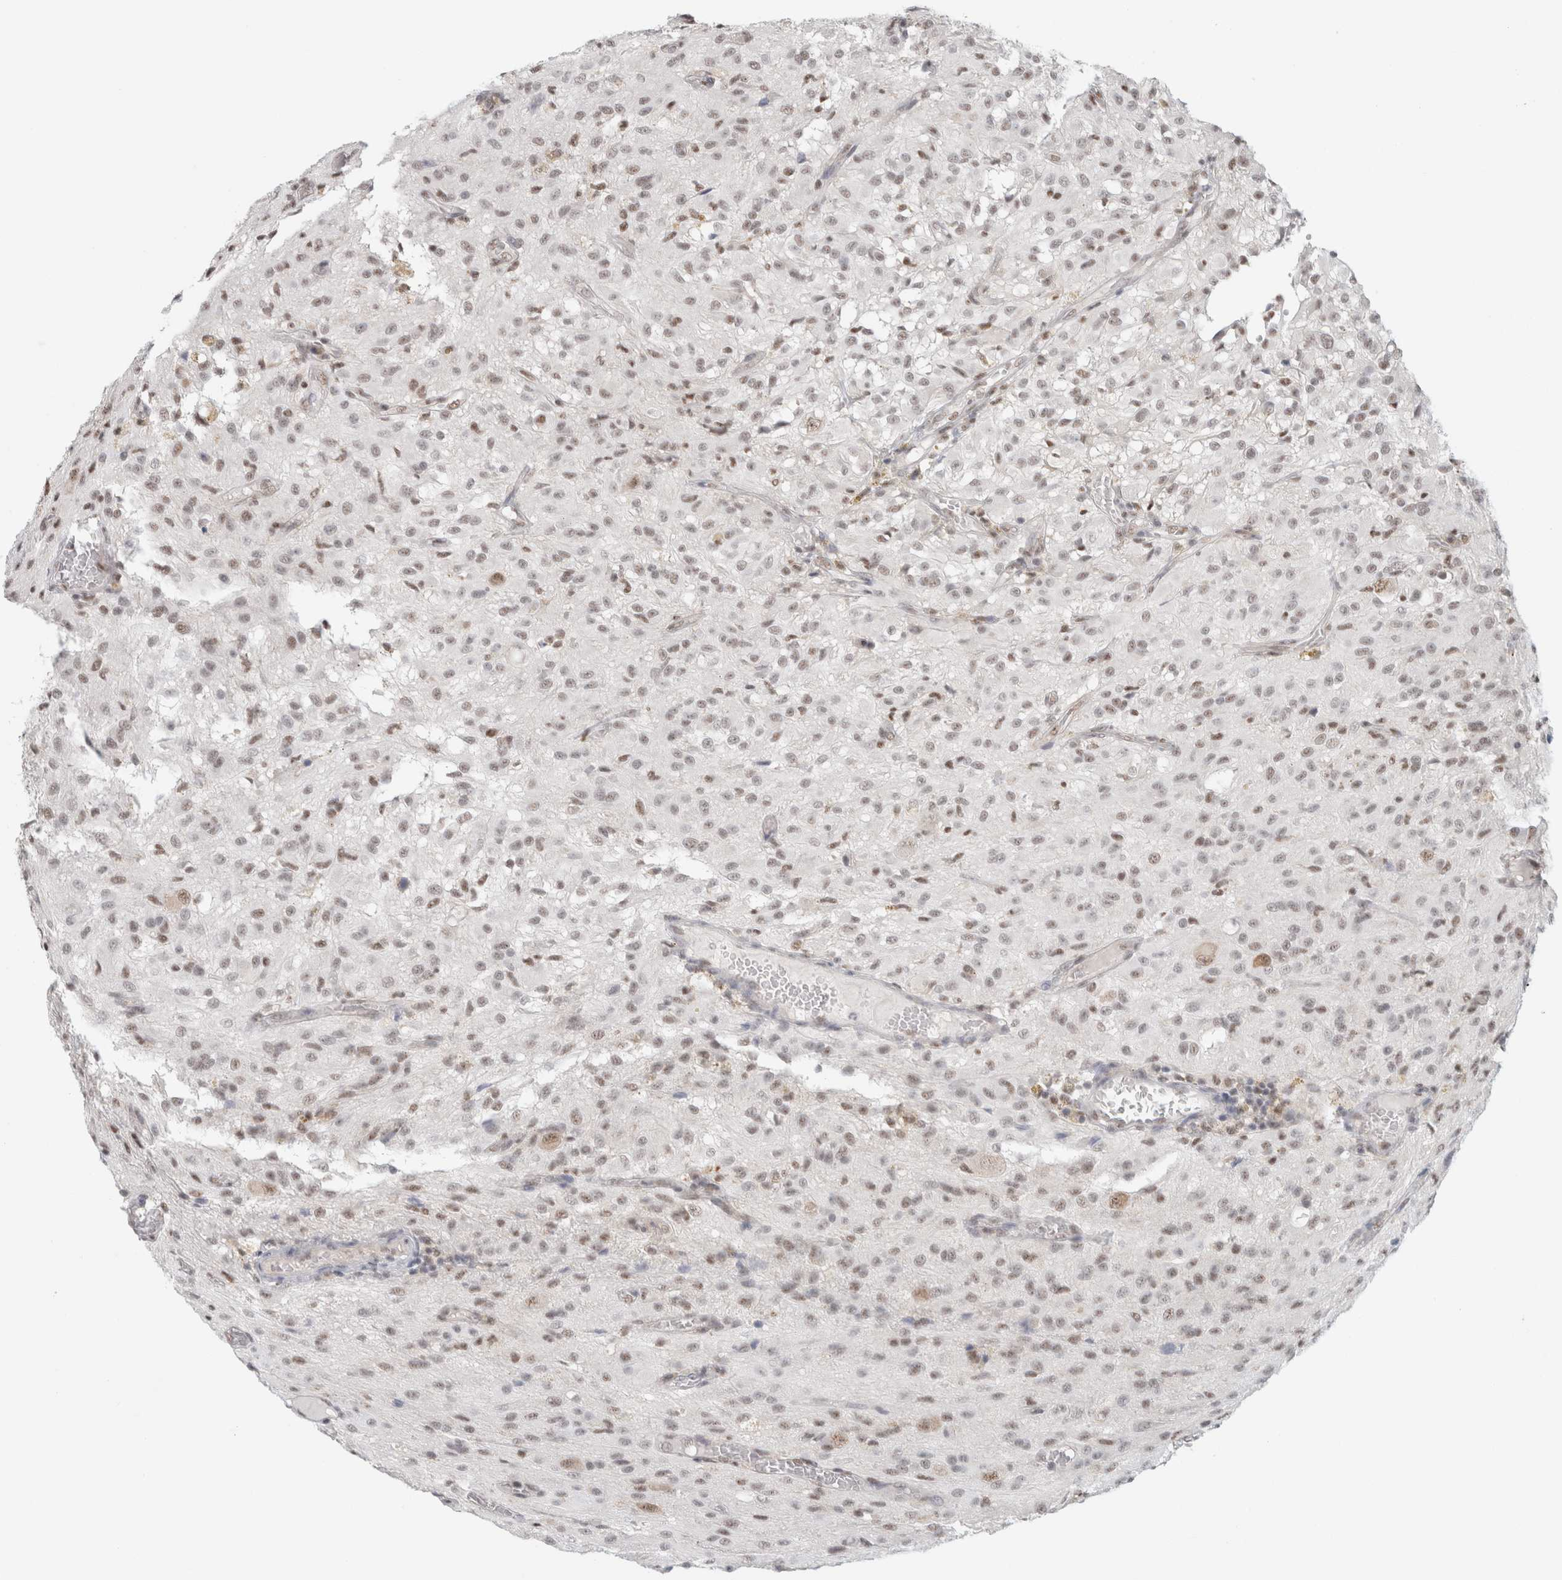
{"staining": {"intensity": "moderate", "quantity": "<25%", "location": "nuclear"}, "tissue": "glioma", "cell_type": "Tumor cells", "image_type": "cancer", "snomed": [{"axis": "morphology", "description": "Glioma, malignant, High grade"}, {"axis": "topography", "description": "Brain"}], "caption": "Glioma stained for a protein (brown) shows moderate nuclear positive expression in about <25% of tumor cells.", "gene": "TRMT12", "patient": {"sex": "female", "age": 59}}